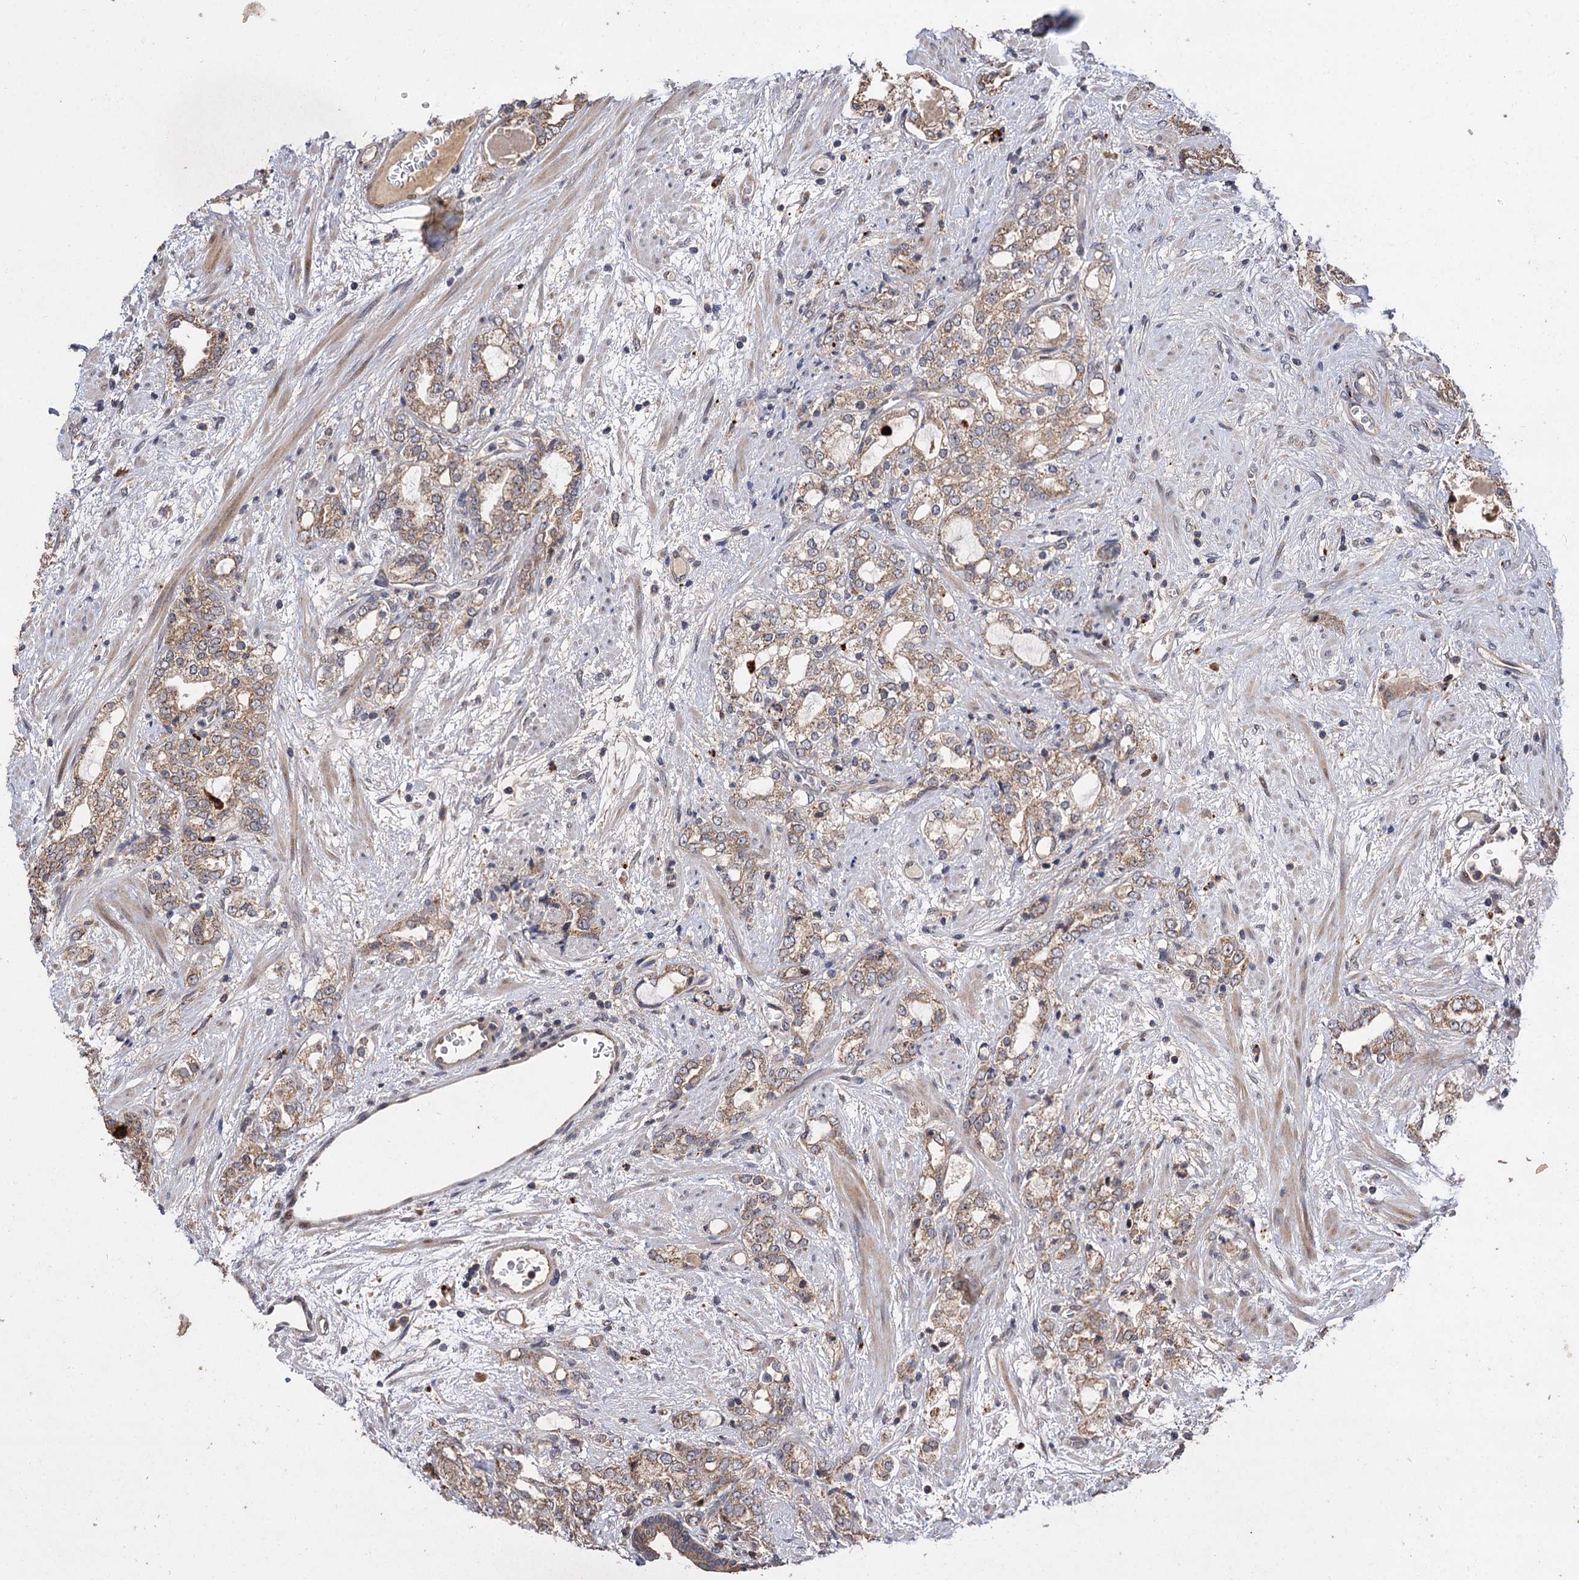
{"staining": {"intensity": "weak", "quantity": ">75%", "location": "cytoplasmic/membranous"}, "tissue": "prostate cancer", "cell_type": "Tumor cells", "image_type": "cancer", "snomed": [{"axis": "morphology", "description": "Adenocarcinoma, High grade"}, {"axis": "topography", "description": "Prostate"}], "caption": "Protein staining of prostate cancer (adenocarcinoma (high-grade)) tissue shows weak cytoplasmic/membranous staining in approximately >75% of tumor cells.", "gene": "FBXW8", "patient": {"sex": "male", "age": 64}}